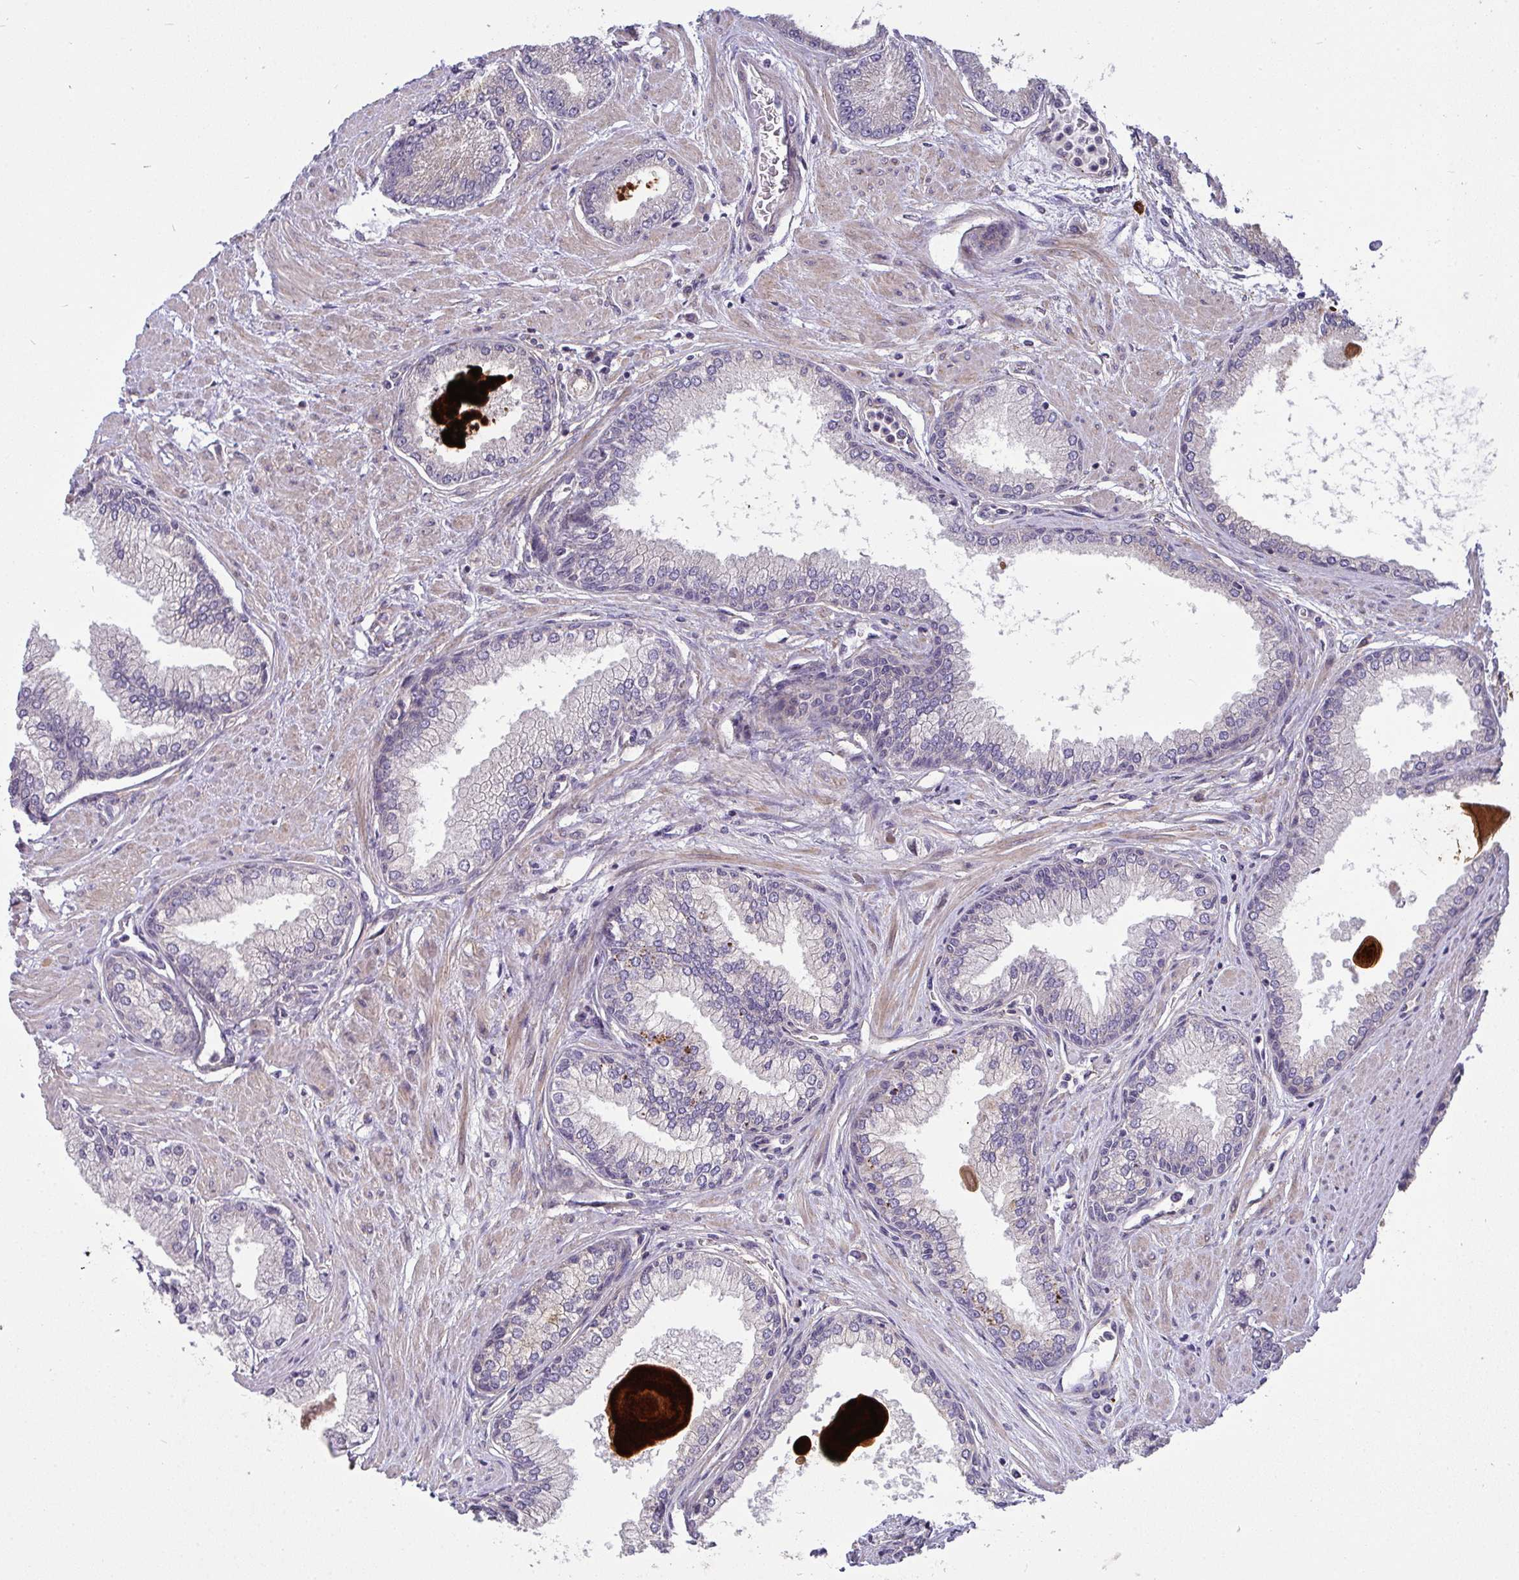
{"staining": {"intensity": "negative", "quantity": "none", "location": "none"}, "tissue": "prostate cancer", "cell_type": "Tumor cells", "image_type": "cancer", "snomed": [{"axis": "morphology", "description": "Adenocarcinoma, Low grade"}, {"axis": "topography", "description": "Prostate"}], "caption": "This micrograph is of prostate cancer stained with immunohistochemistry to label a protein in brown with the nuclei are counter-stained blue. There is no staining in tumor cells.", "gene": "SH2D1B", "patient": {"sex": "male", "age": 67}}